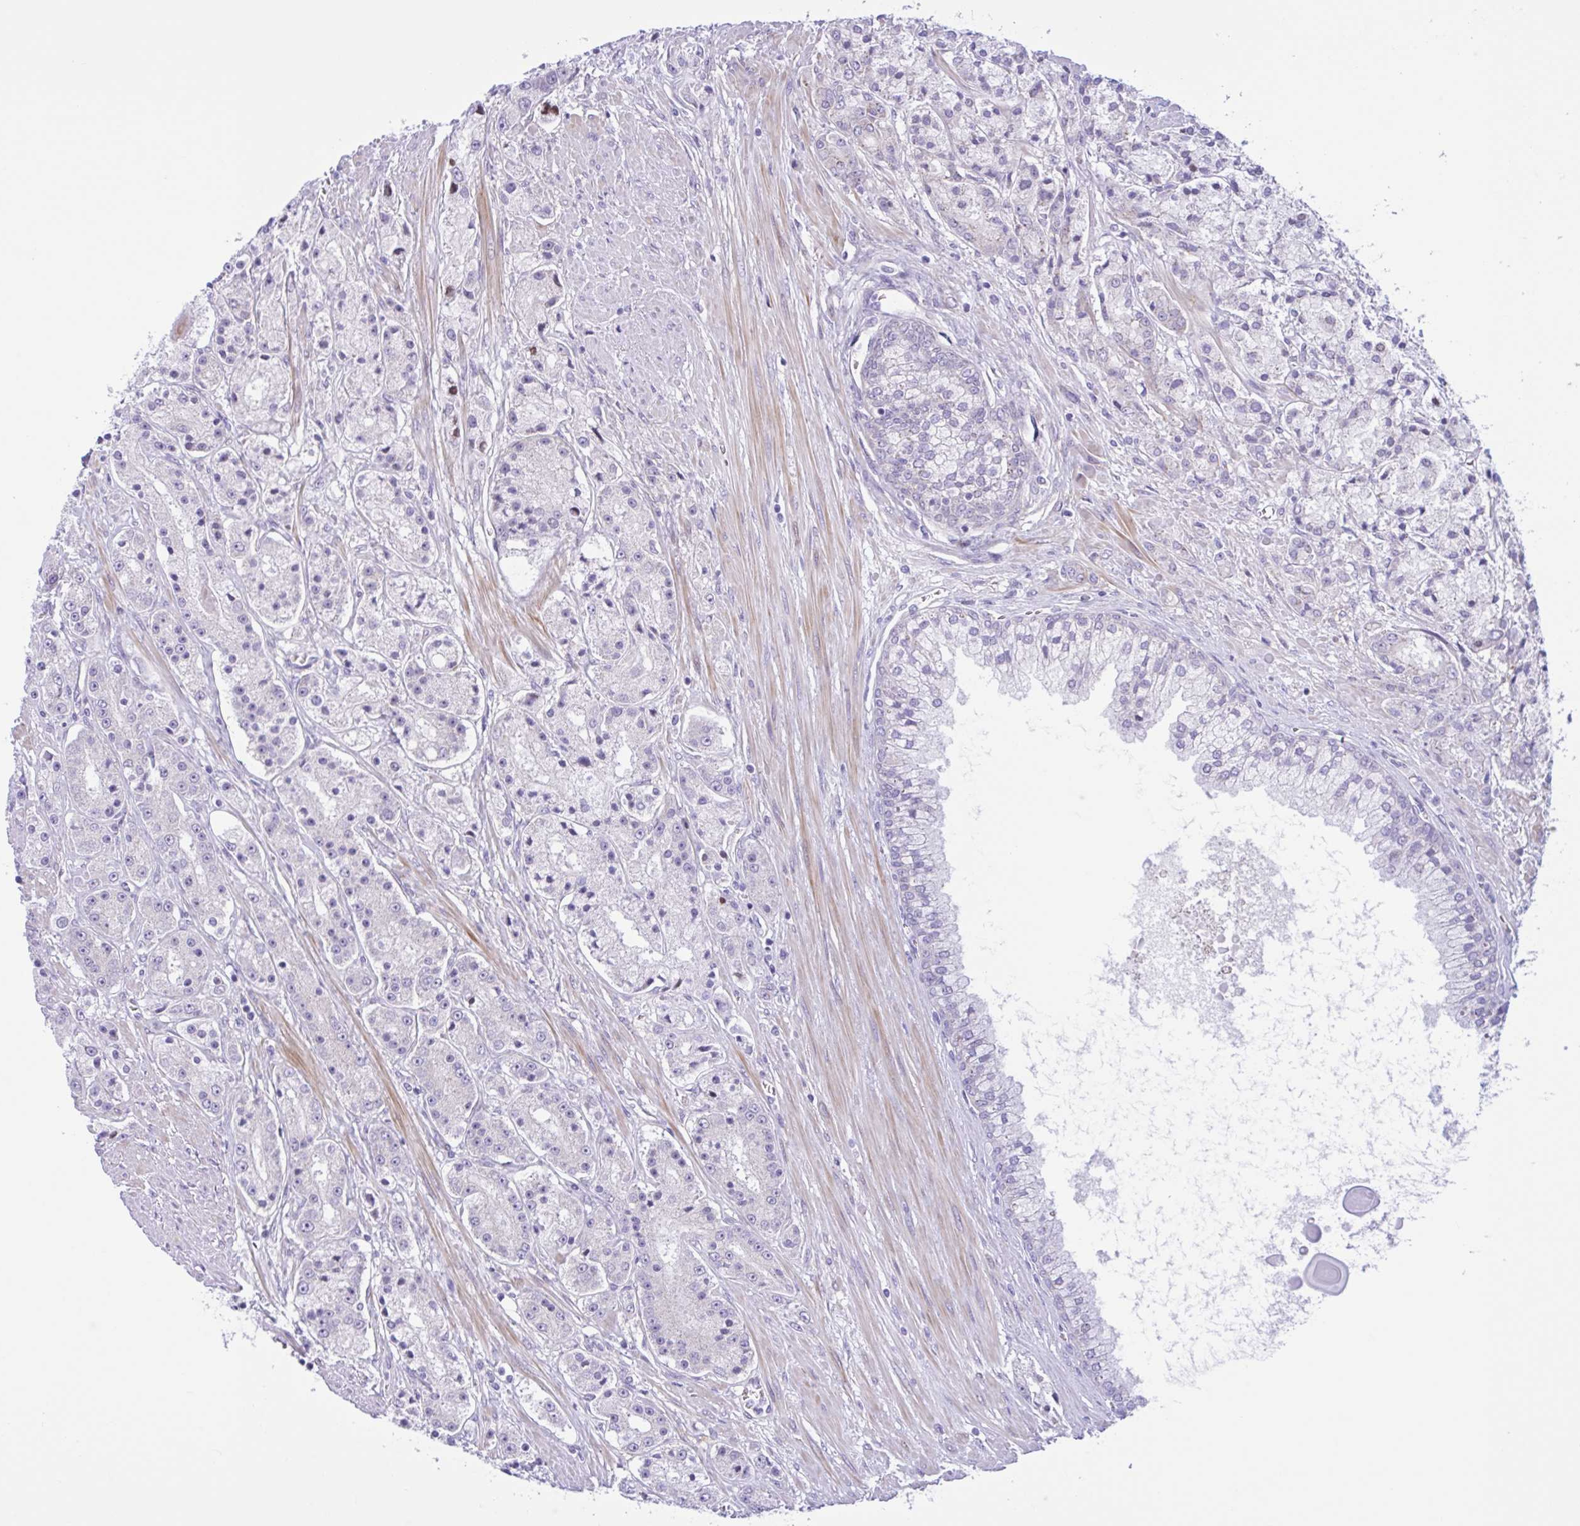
{"staining": {"intensity": "negative", "quantity": "none", "location": "none"}, "tissue": "prostate cancer", "cell_type": "Tumor cells", "image_type": "cancer", "snomed": [{"axis": "morphology", "description": "Adenocarcinoma, High grade"}, {"axis": "topography", "description": "Prostate"}], "caption": "The immunohistochemistry photomicrograph has no significant positivity in tumor cells of high-grade adenocarcinoma (prostate) tissue.", "gene": "AHCYL2", "patient": {"sex": "male", "age": 67}}